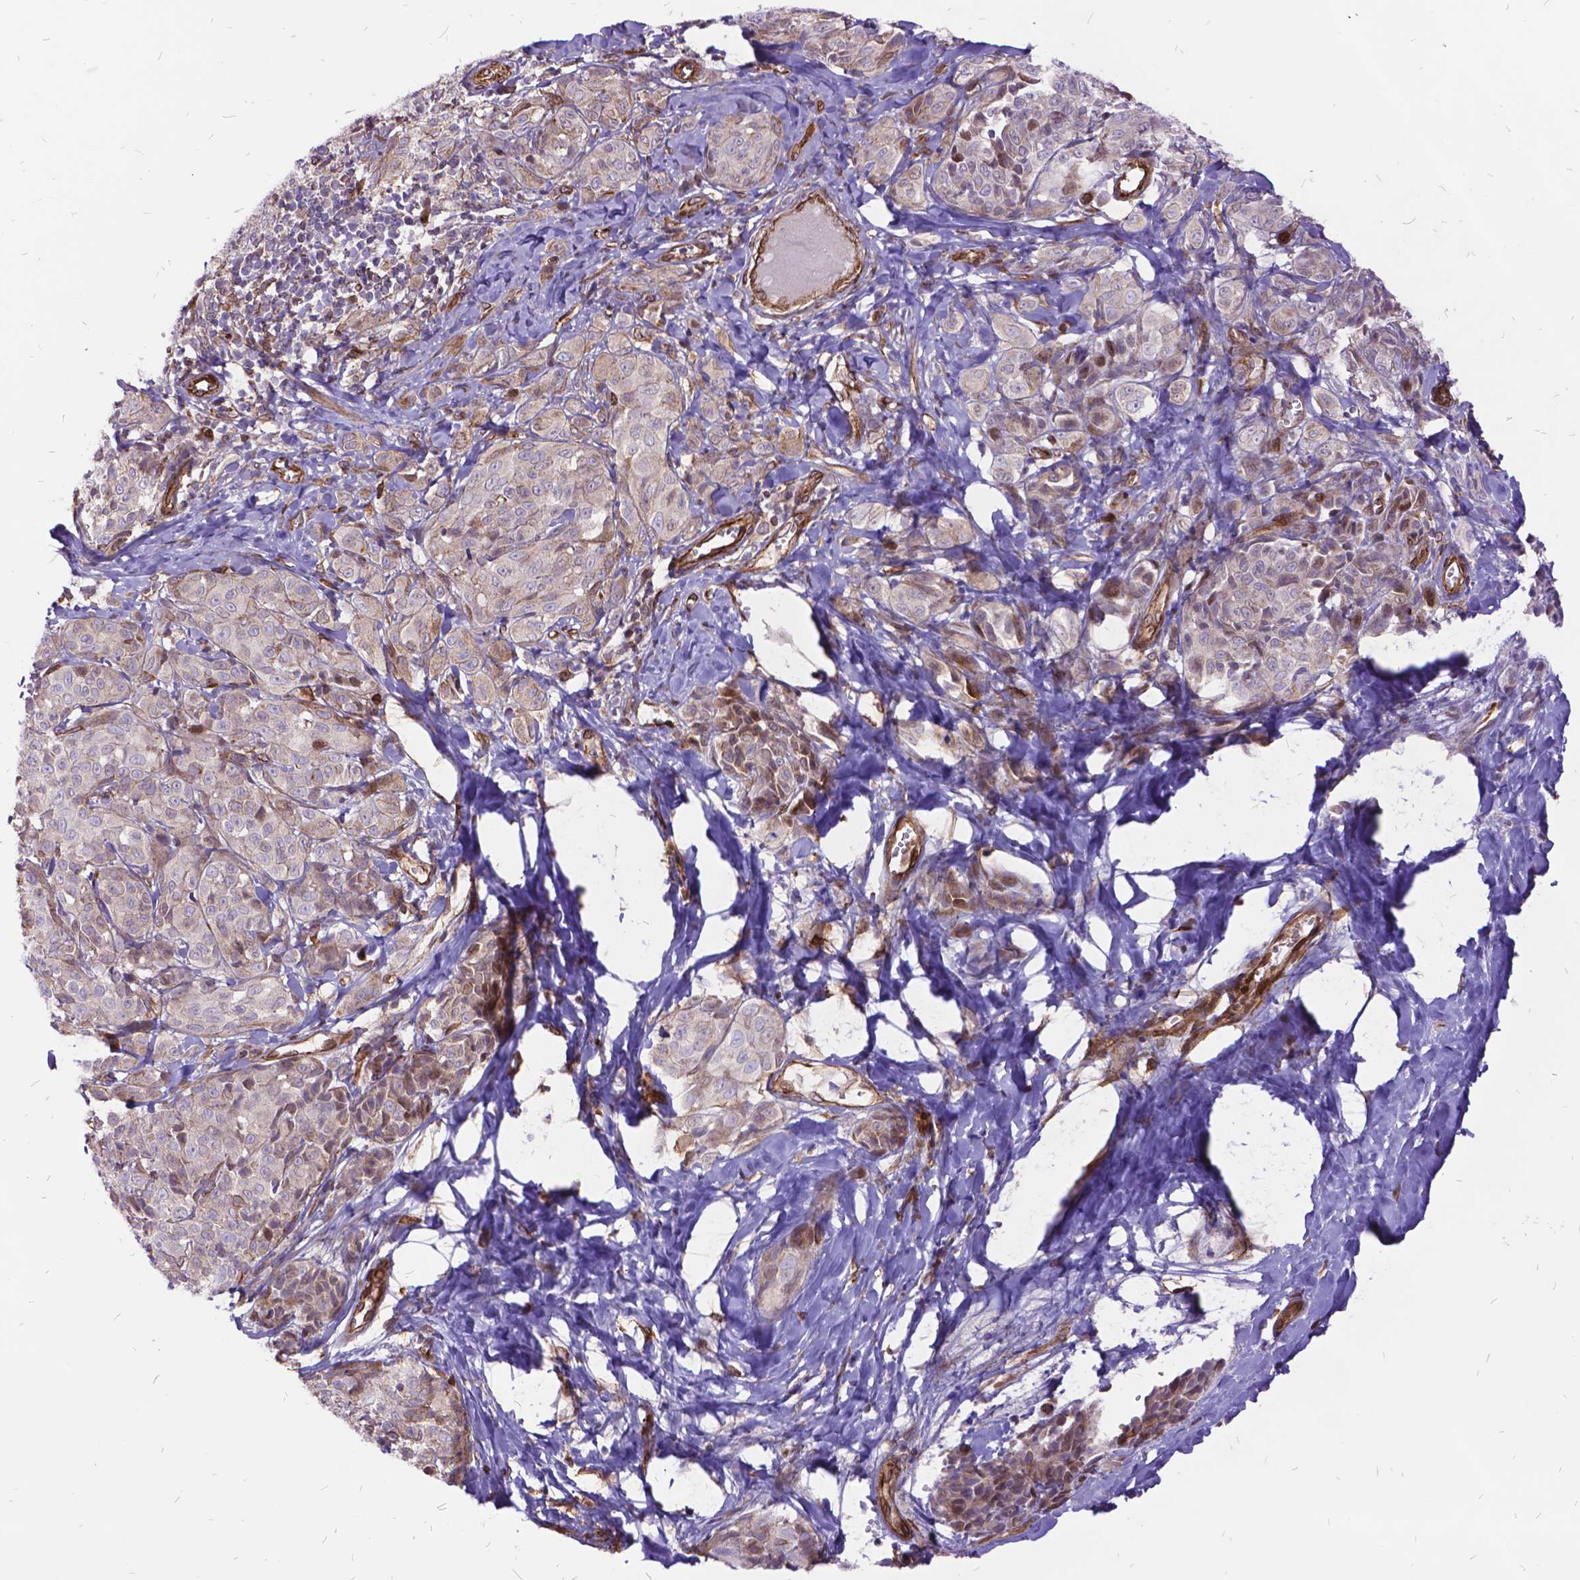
{"staining": {"intensity": "negative", "quantity": "none", "location": "none"}, "tissue": "melanoma", "cell_type": "Tumor cells", "image_type": "cancer", "snomed": [{"axis": "morphology", "description": "Malignant melanoma, NOS"}, {"axis": "topography", "description": "Skin"}], "caption": "DAB immunohistochemical staining of melanoma reveals no significant positivity in tumor cells. The staining is performed using DAB brown chromogen with nuclei counter-stained in using hematoxylin.", "gene": "GRB7", "patient": {"sex": "male", "age": 89}}